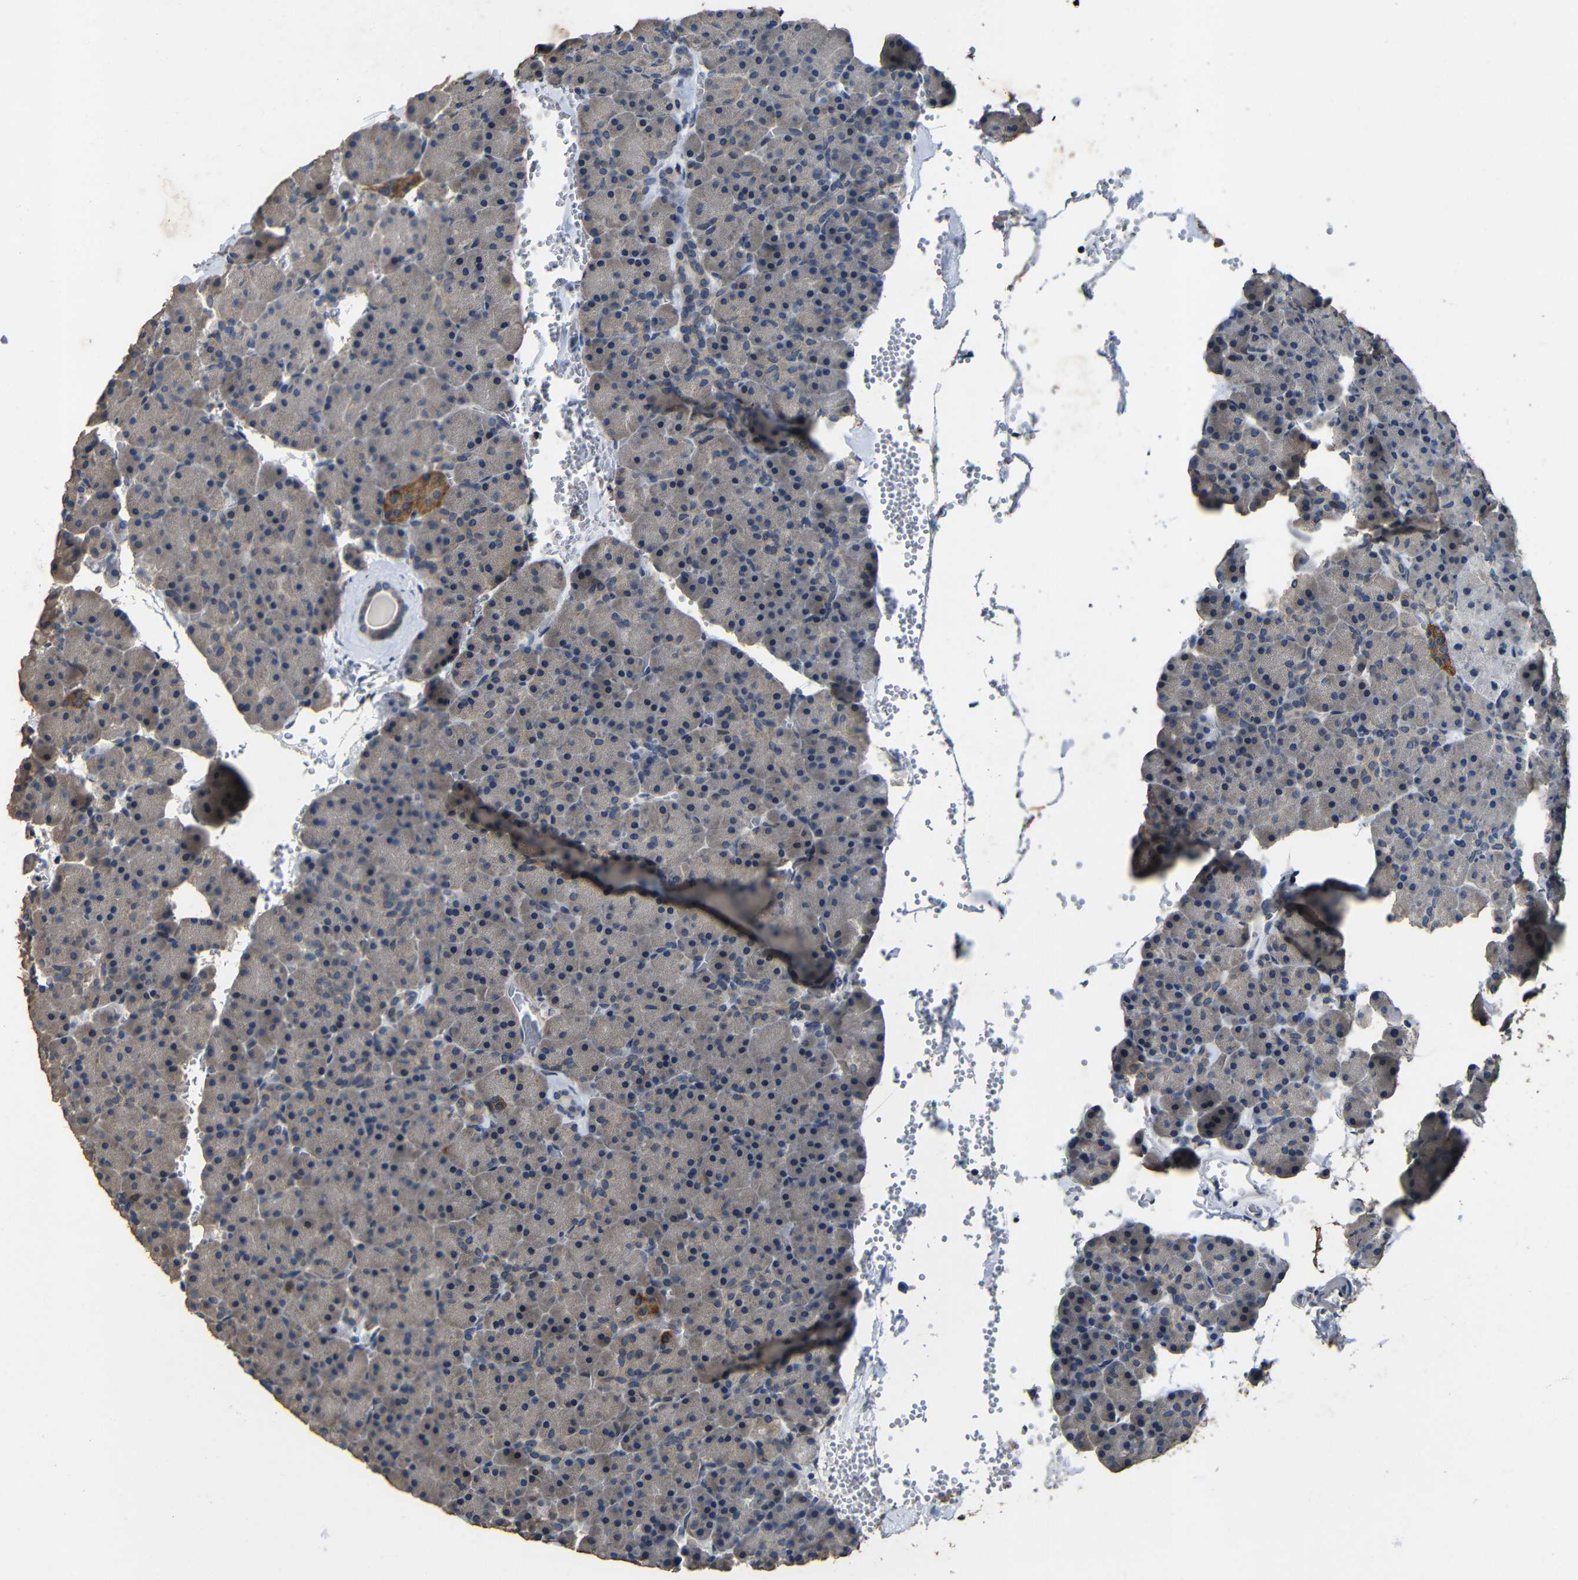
{"staining": {"intensity": "weak", "quantity": "<25%", "location": "cytoplasmic/membranous"}, "tissue": "pancreas", "cell_type": "Exocrine glandular cells", "image_type": "normal", "snomed": [{"axis": "morphology", "description": "Normal tissue, NOS"}, {"axis": "topography", "description": "Pancreas"}], "caption": "Immunohistochemistry of normal pancreas reveals no positivity in exocrine glandular cells. Nuclei are stained in blue.", "gene": "C6orf89", "patient": {"sex": "female", "age": 35}}